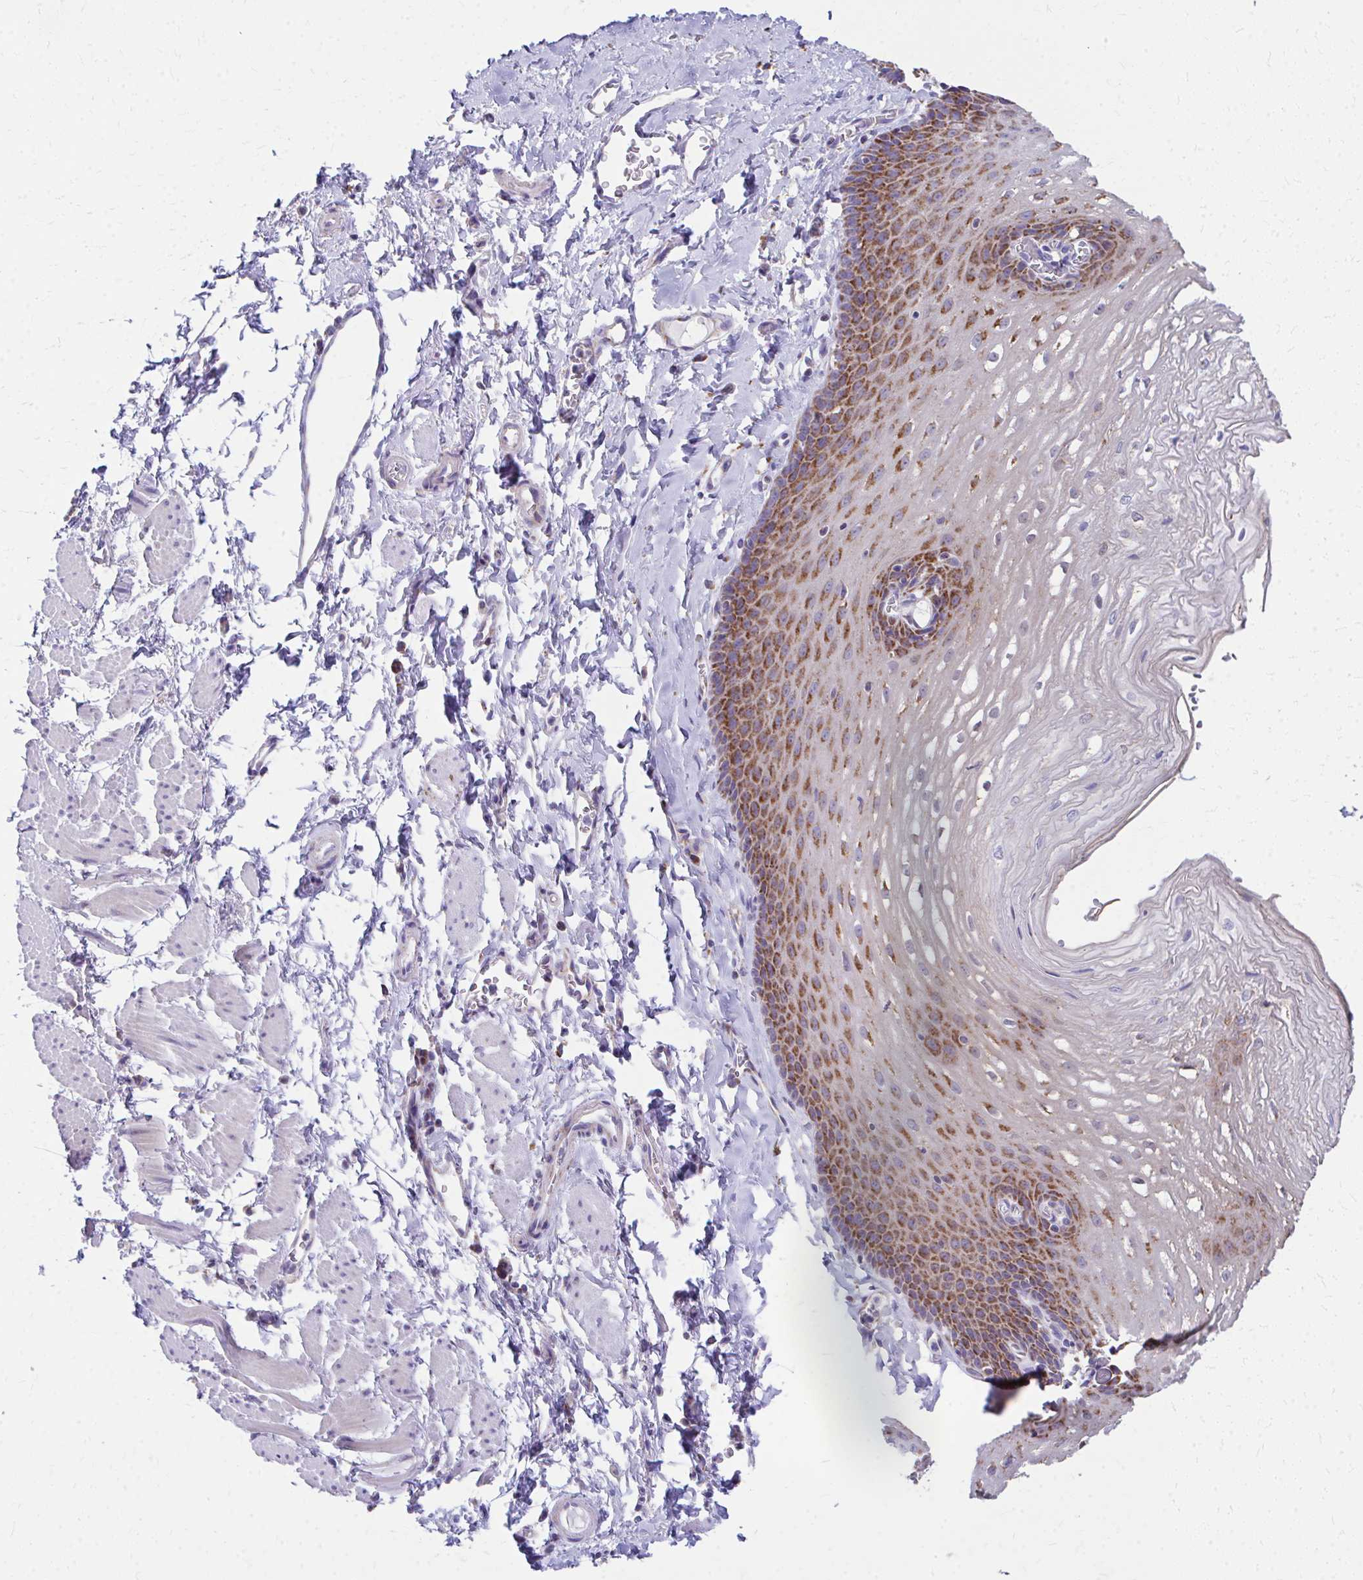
{"staining": {"intensity": "strong", "quantity": ">75%", "location": "cytoplasmic/membranous"}, "tissue": "esophagus", "cell_type": "Squamous epithelial cells", "image_type": "normal", "snomed": [{"axis": "morphology", "description": "Normal tissue, NOS"}, {"axis": "topography", "description": "Esophagus"}], "caption": "Human esophagus stained for a protein (brown) demonstrates strong cytoplasmic/membranous positive staining in about >75% of squamous epithelial cells.", "gene": "MRPL19", "patient": {"sex": "male", "age": 70}}